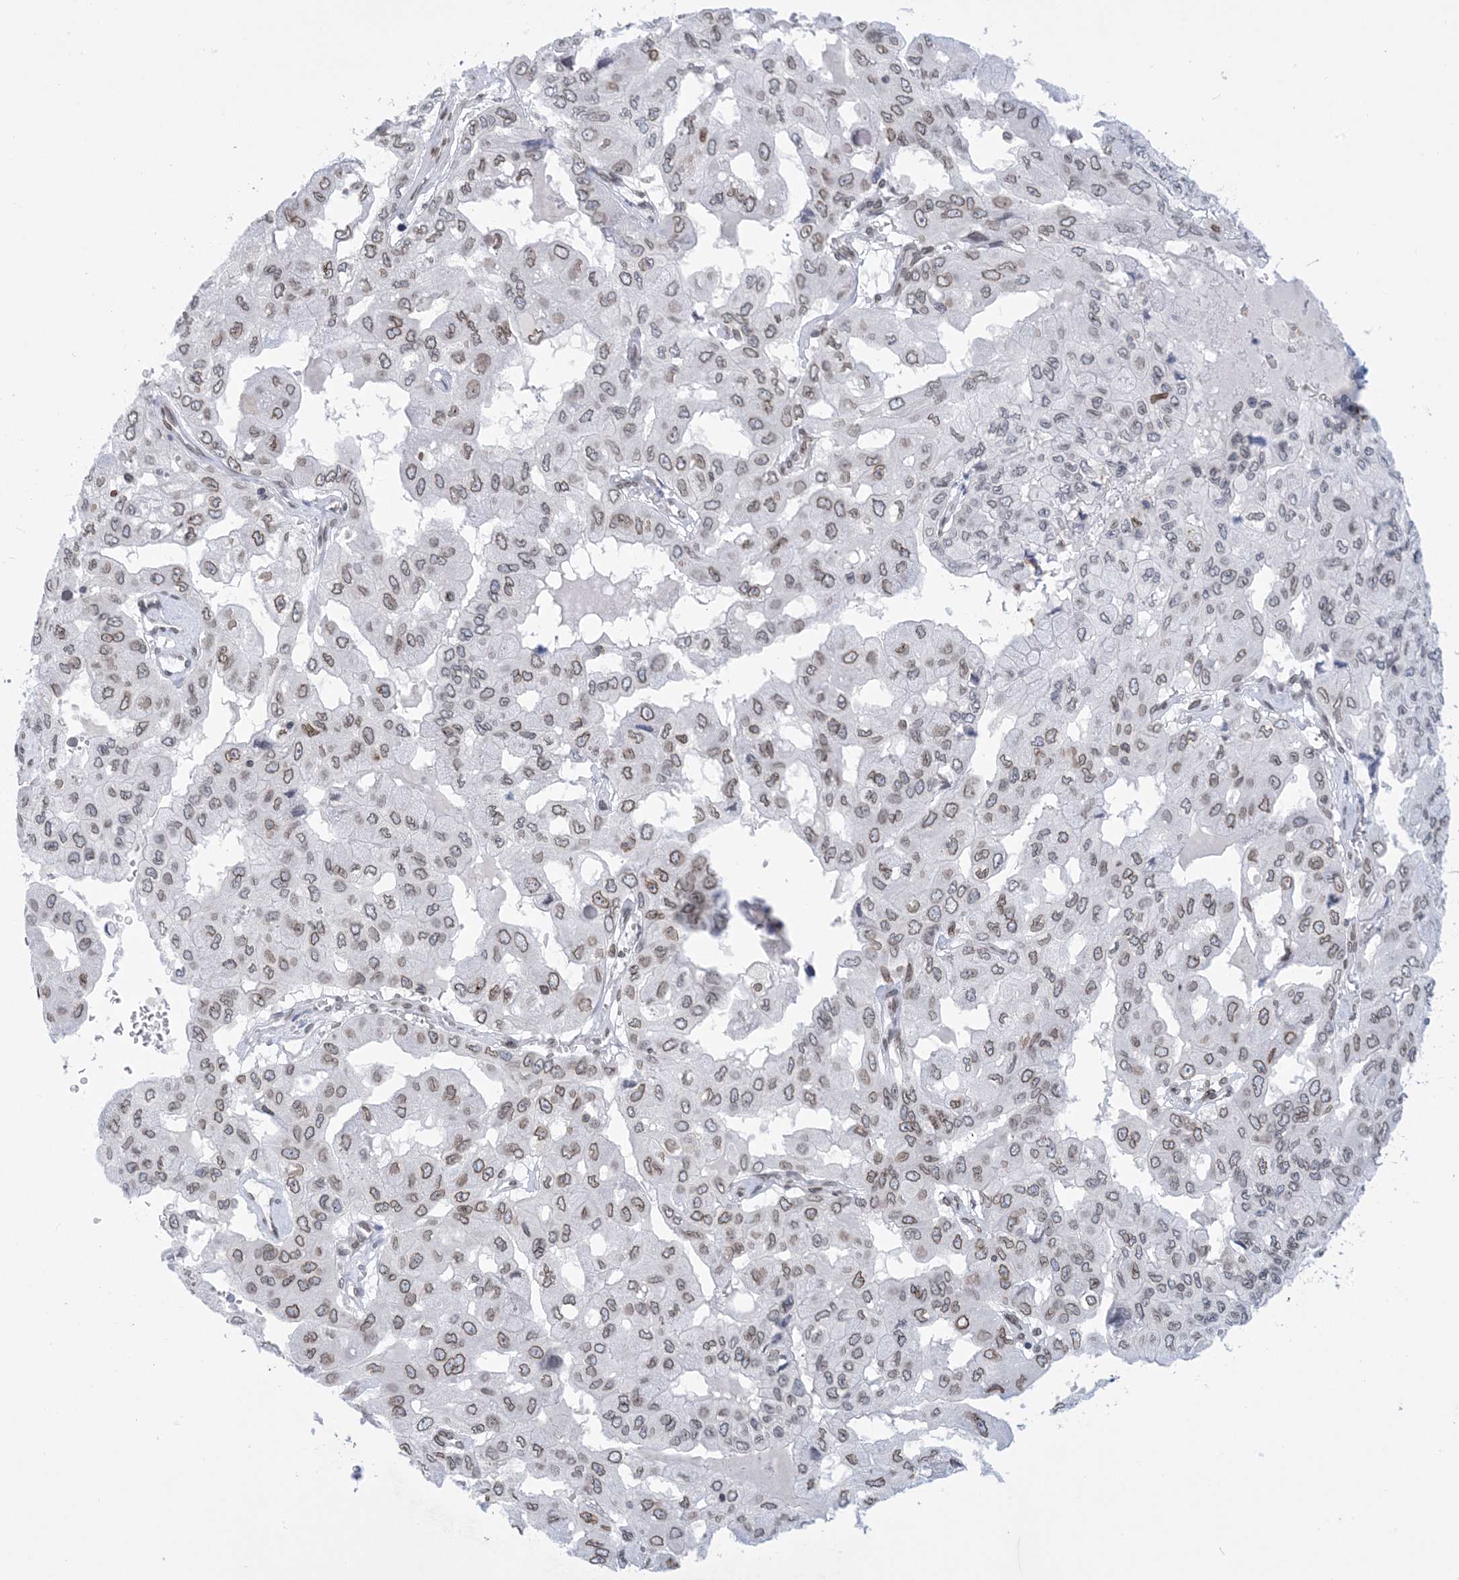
{"staining": {"intensity": "weak", "quantity": ">75%", "location": "cytoplasmic/membranous,nuclear"}, "tissue": "pancreatic cancer", "cell_type": "Tumor cells", "image_type": "cancer", "snomed": [{"axis": "morphology", "description": "Adenocarcinoma, NOS"}, {"axis": "topography", "description": "Pancreas"}], "caption": "Pancreatic cancer (adenocarcinoma) tissue displays weak cytoplasmic/membranous and nuclear positivity in approximately >75% of tumor cells", "gene": "PCYT1A", "patient": {"sex": "male", "age": 51}}